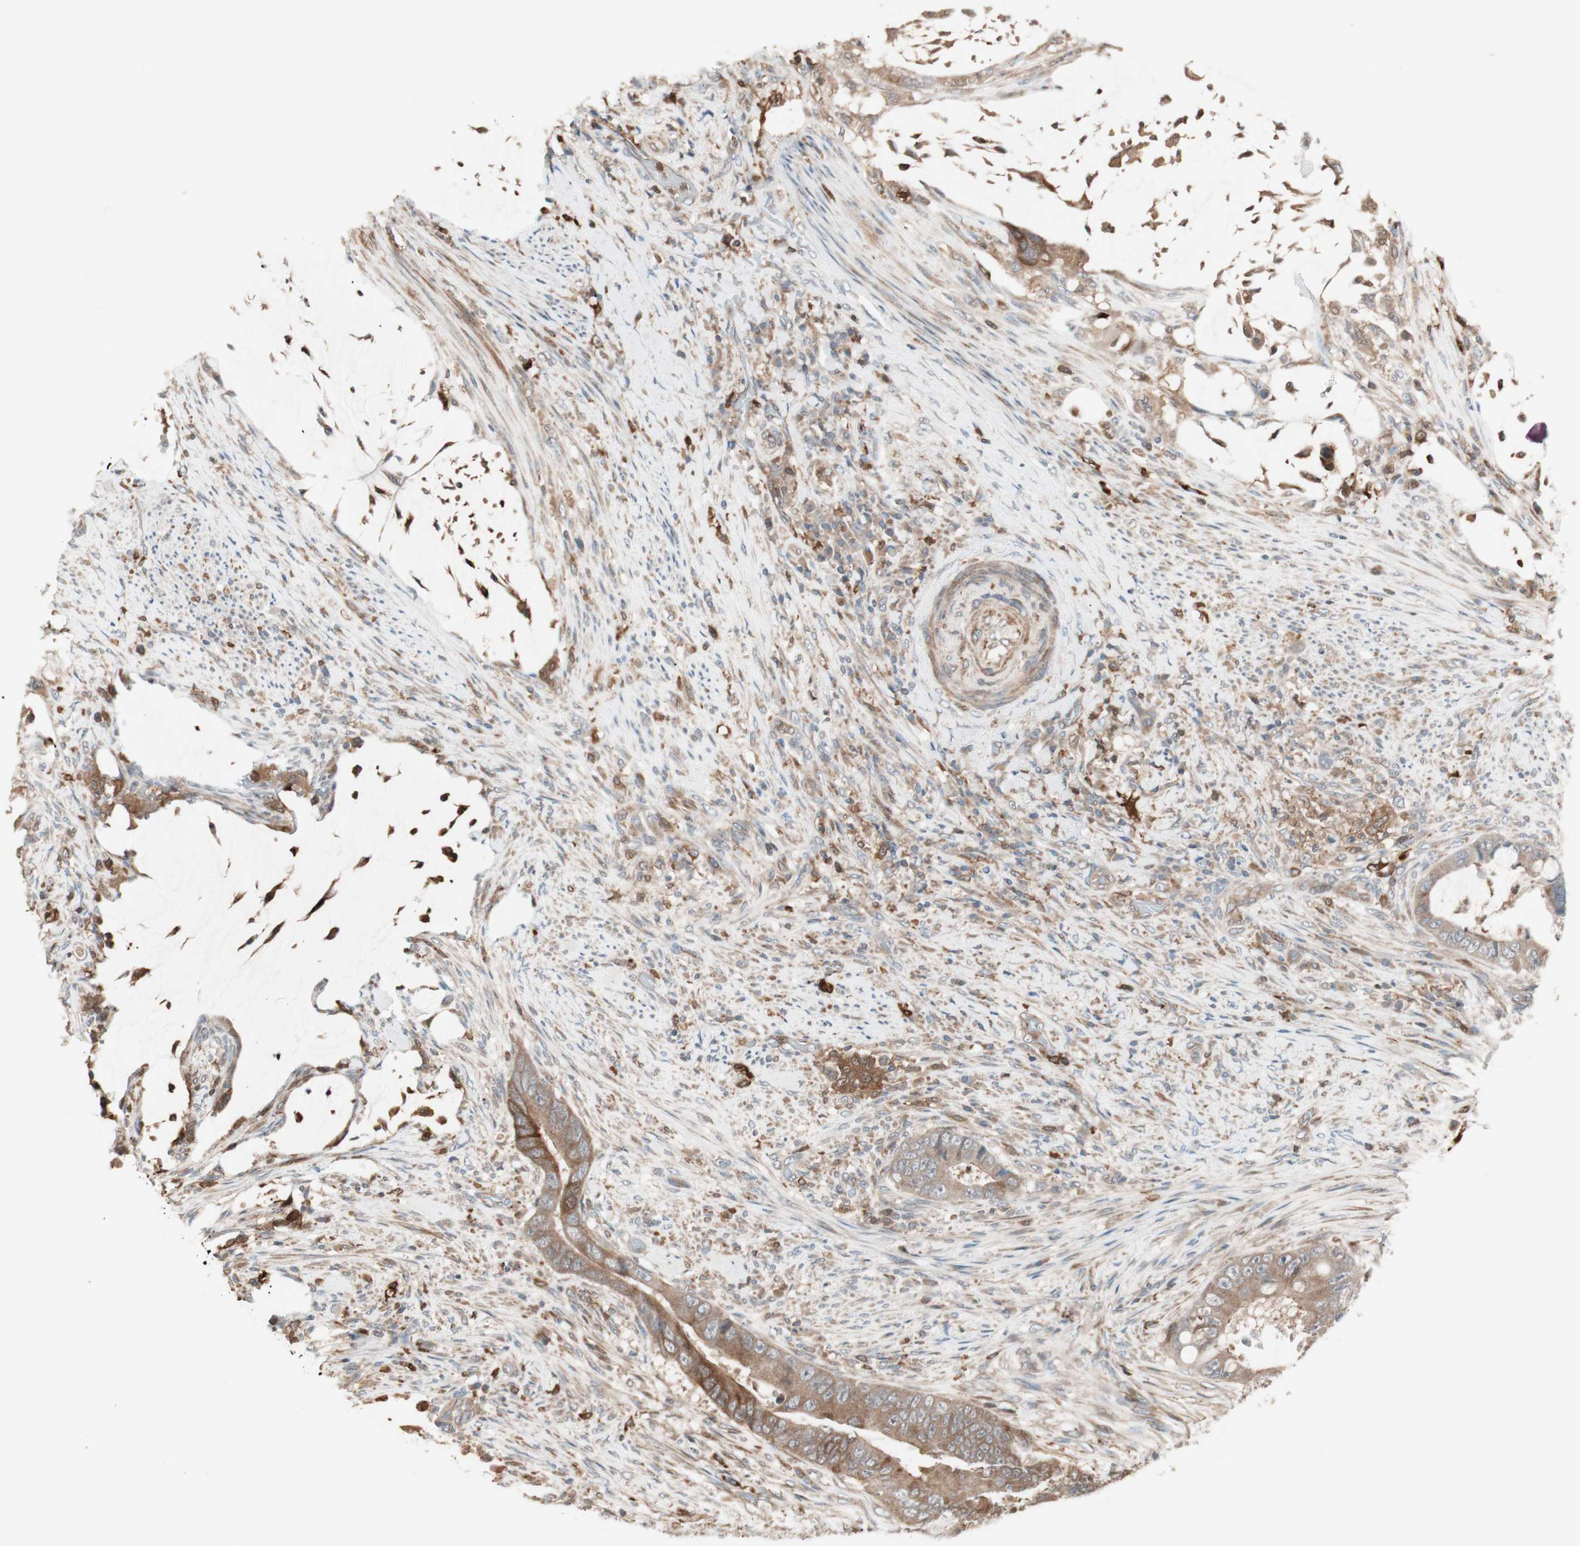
{"staining": {"intensity": "moderate", "quantity": ">75%", "location": "cytoplasmic/membranous"}, "tissue": "colorectal cancer", "cell_type": "Tumor cells", "image_type": "cancer", "snomed": [{"axis": "morphology", "description": "Adenocarcinoma, NOS"}, {"axis": "topography", "description": "Rectum"}], "caption": "Tumor cells reveal medium levels of moderate cytoplasmic/membranous positivity in about >75% of cells in colorectal cancer.", "gene": "STAB1", "patient": {"sex": "female", "age": 77}}